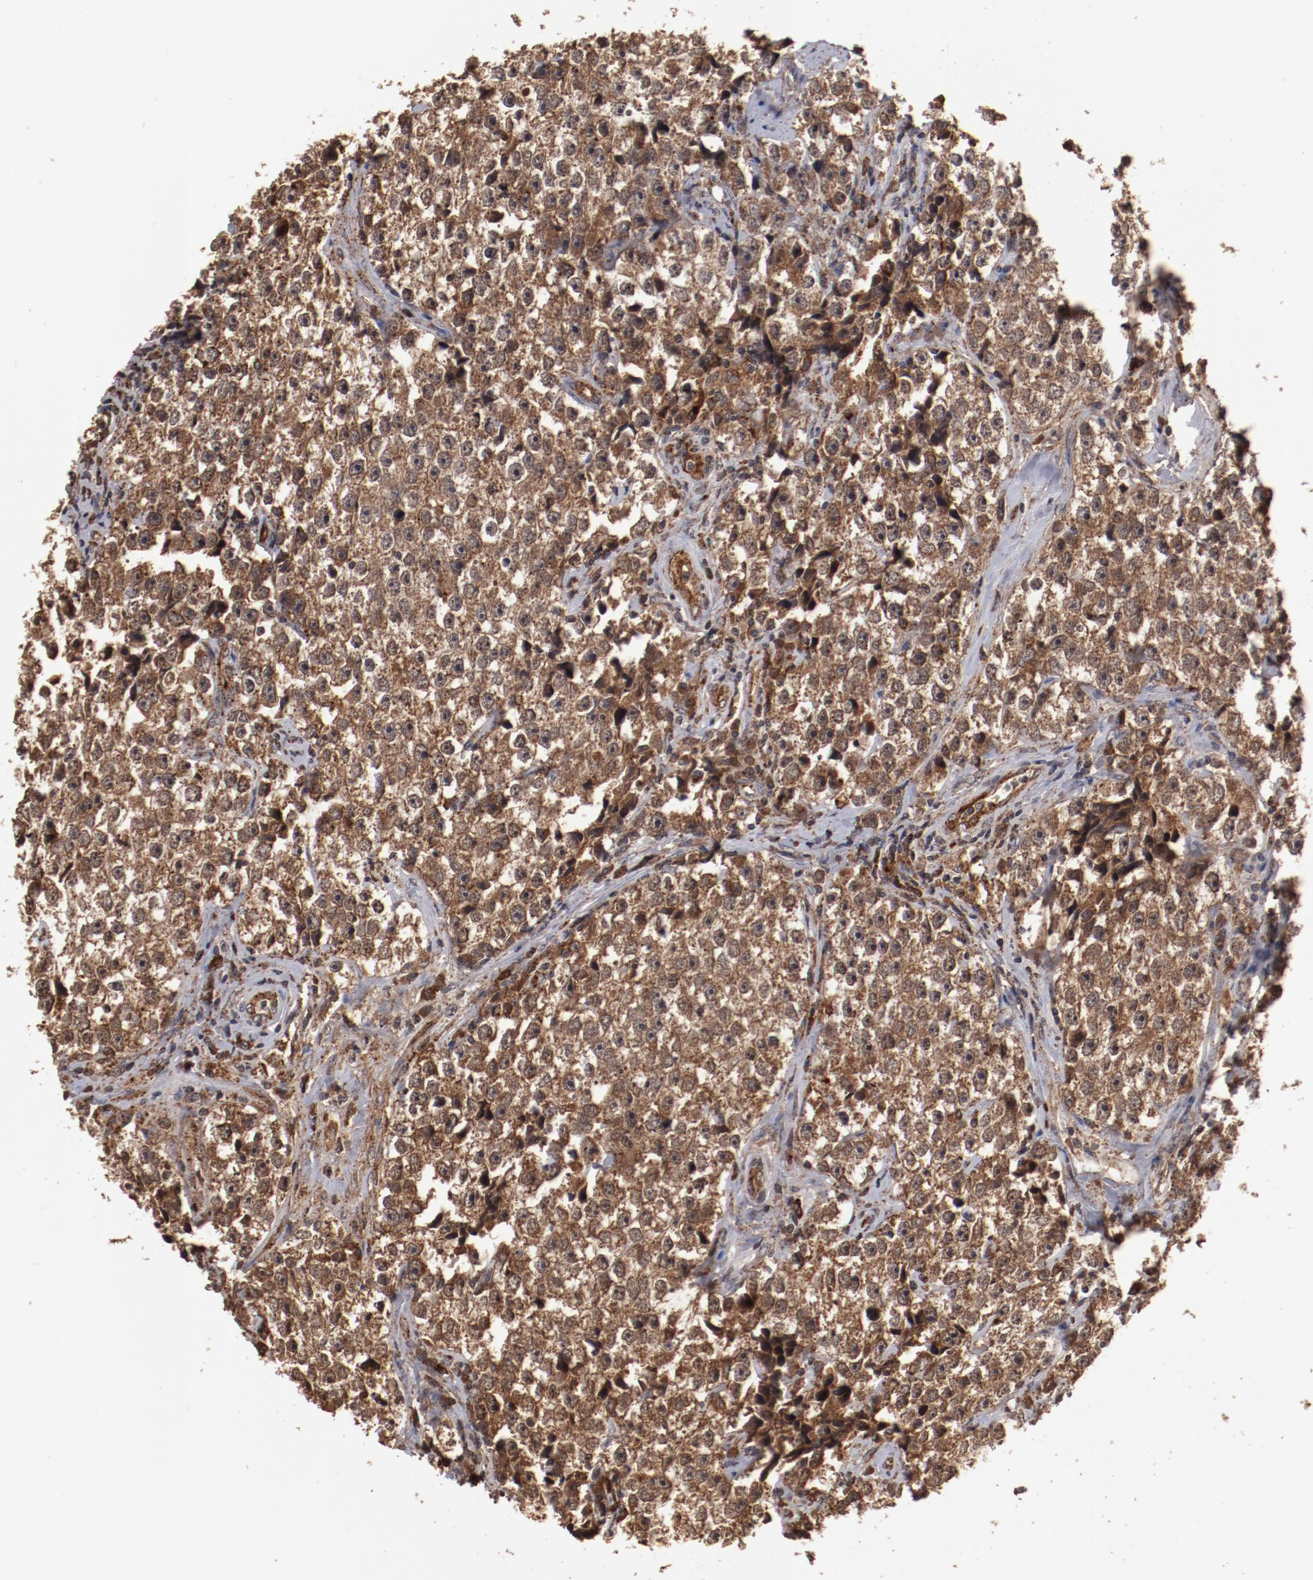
{"staining": {"intensity": "strong", "quantity": ">75%", "location": "cytoplasmic/membranous"}, "tissue": "testis cancer", "cell_type": "Tumor cells", "image_type": "cancer", "snomed": [{"axis": "morphology", "description": "Seminoma, NOS"}, {"axis": "topography", "description": "Testis"}], "caption": "Seminoma (testis) tissue reveals strong cytoplasmic/membranous expression in about >75% of tumor cells", "gene": "TENM1", "patient": {"sex": "male", "age": 32}}